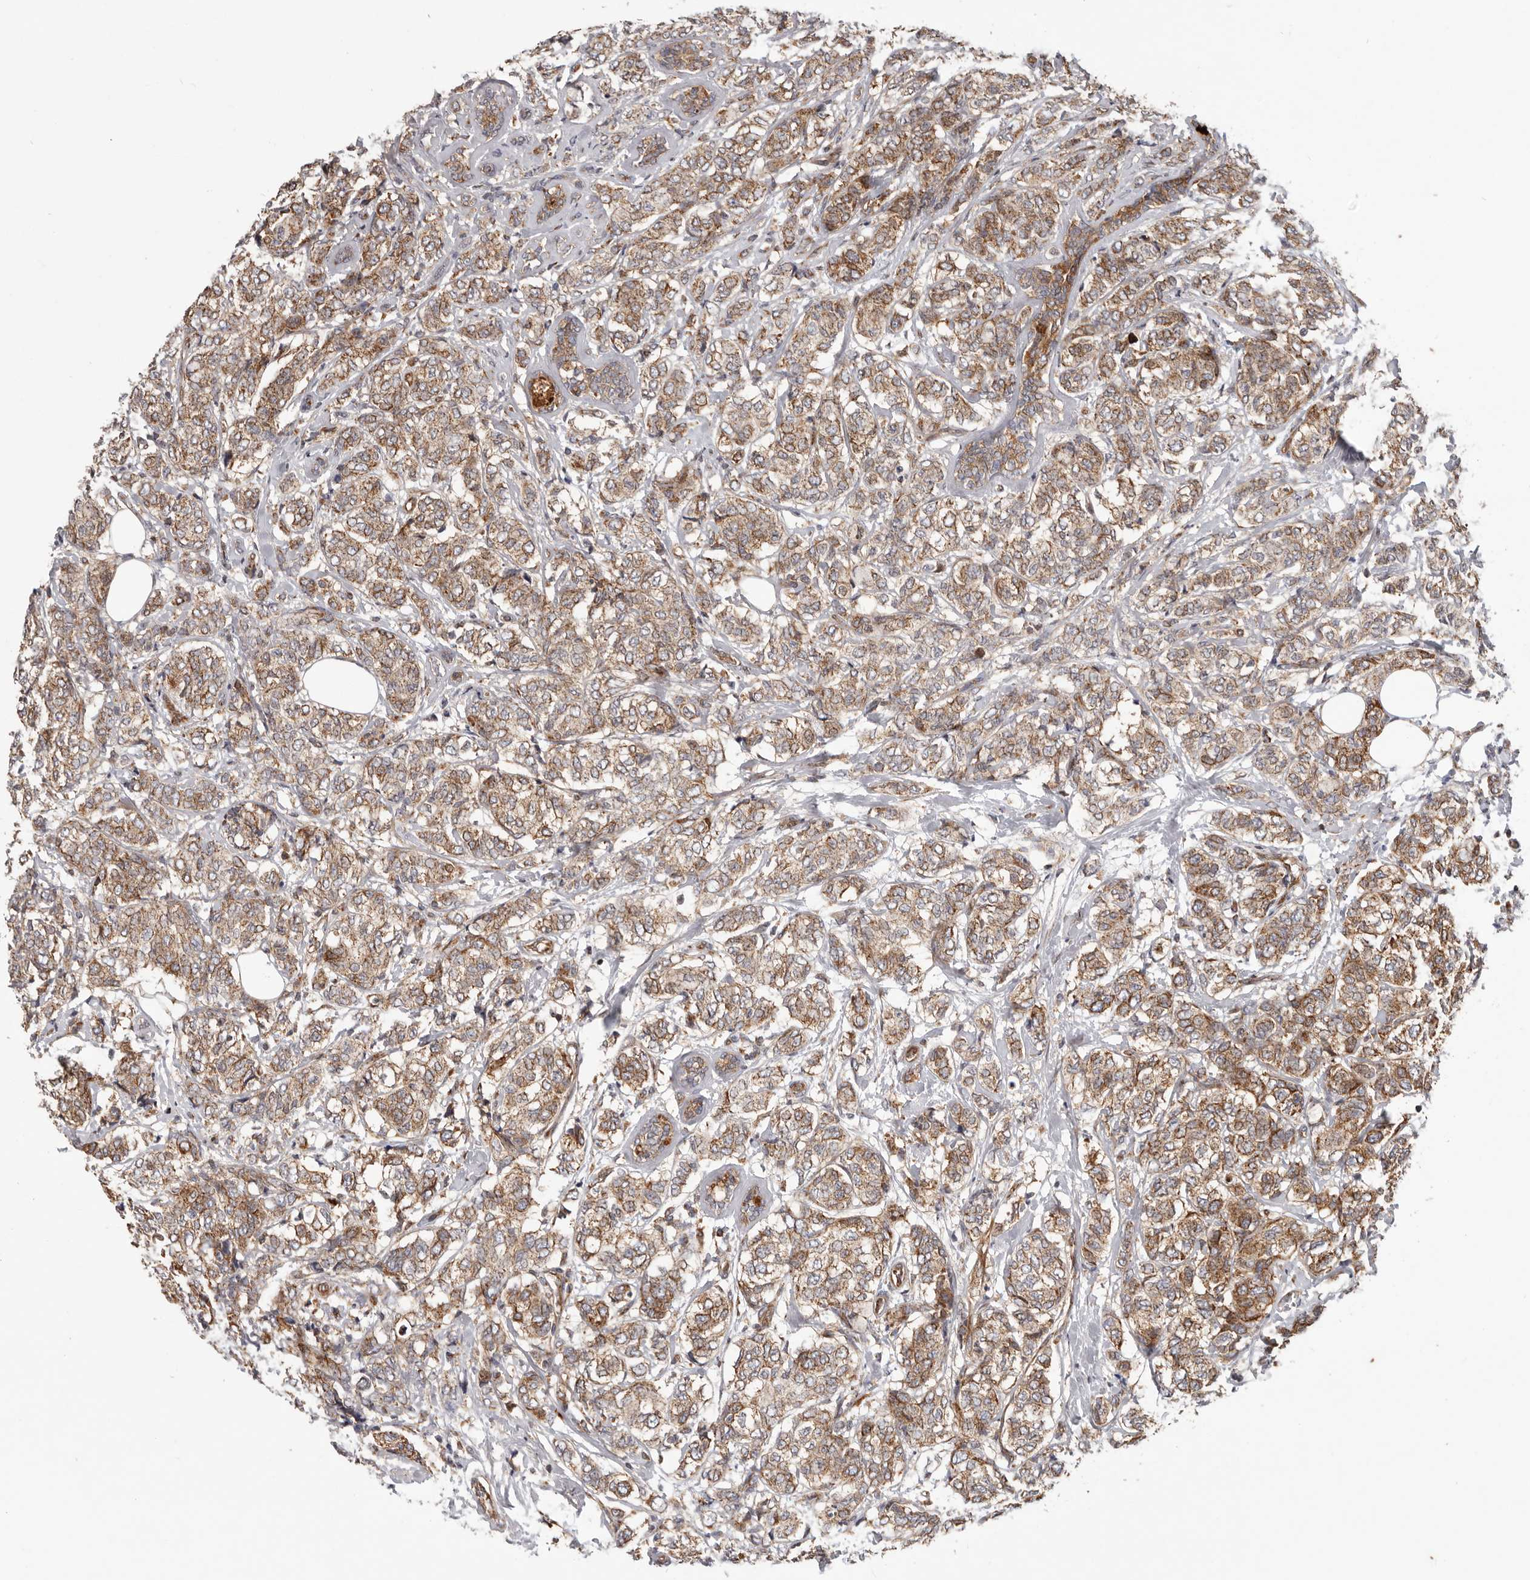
{"staining": {"intensity": "moderate", "quantity": ">75%", "location": "cytoplasmic/membranous"}, "tissue": "breast cancer", "cell_type": "Tumor cells", "image_type": "cancer", "snomed": [{"axis": "morphology", "description": "Lobular carcinoma"}, {"axis": "topography", "description": "Breast"}], "caption": "DAB (3,3'-diaminobenzidine) immunohistochemical staining of breast lobular carcinoma shows moderate cytoplasmic/membranous protein staining in about >75% of tumor cells. The protein of interest is stained brown, and the nuclei are stained in blue (DAB (3,3'-diaminobenzidine) IHC with brightfield microscopy, high magnification).", "gene": "MRPS10", "patient": {"sex": "female", "age": 60}}